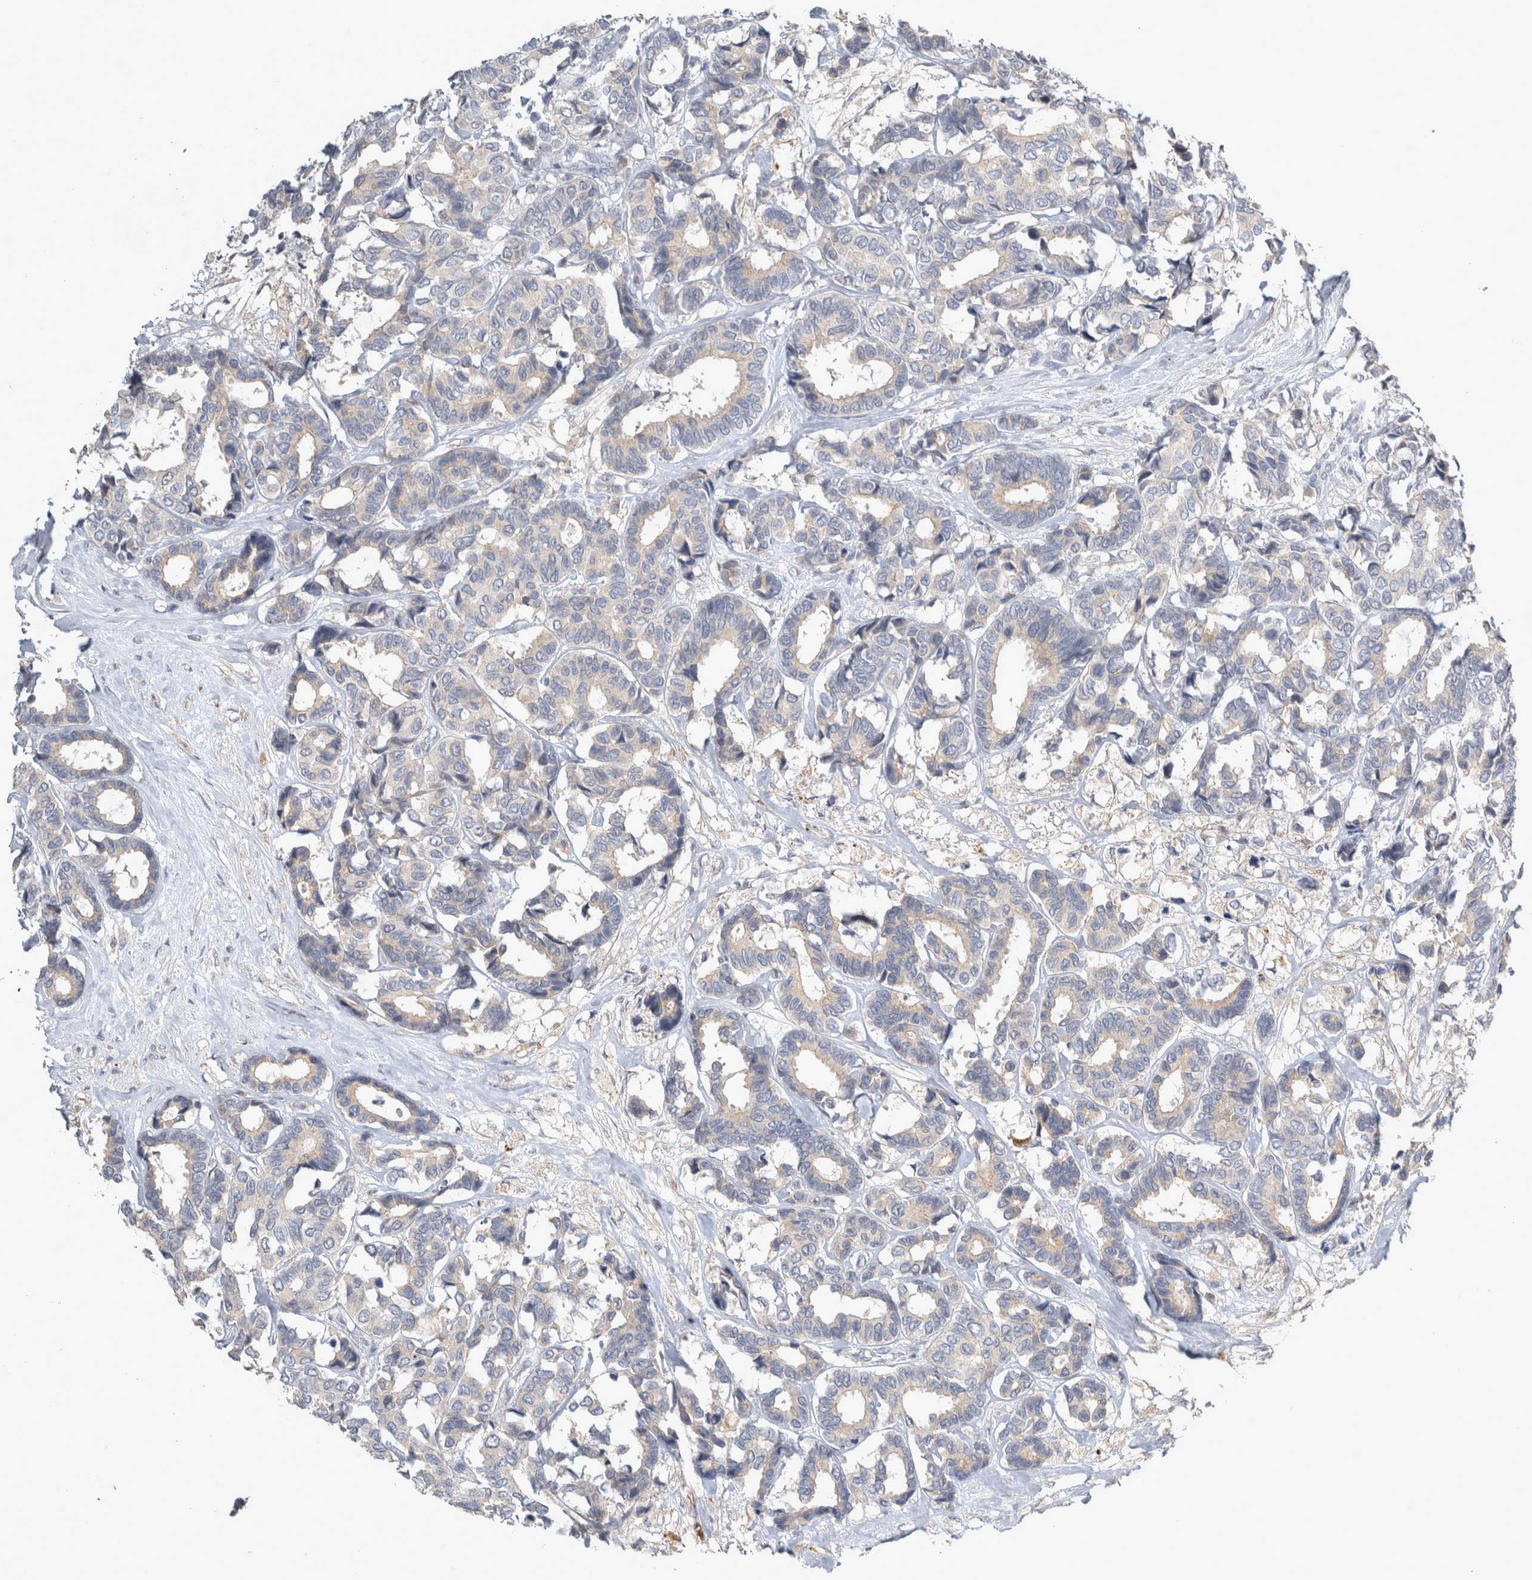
{"staining": {"intensity": "weak", "quantity": "25%-75%", "location": "cytoplasmic/membranous"}, "tissue": "breast cancer", "cell_type": "Tumor cells", "image_type": "cancer", "snomed": [{"axis": "morphology", "description": "Duct carcinoma"}, {"axis": "topography", "description": "Breast"}], "caption": "This photomicrograph reveals immunohistochemistry staining of breast cancer, with low weak cytoplasmic/membranous staining in approximately 25%-75% of tumor cells.", "gene": "SLC22A11", "patient": {"sex": "female", "age": 87}}